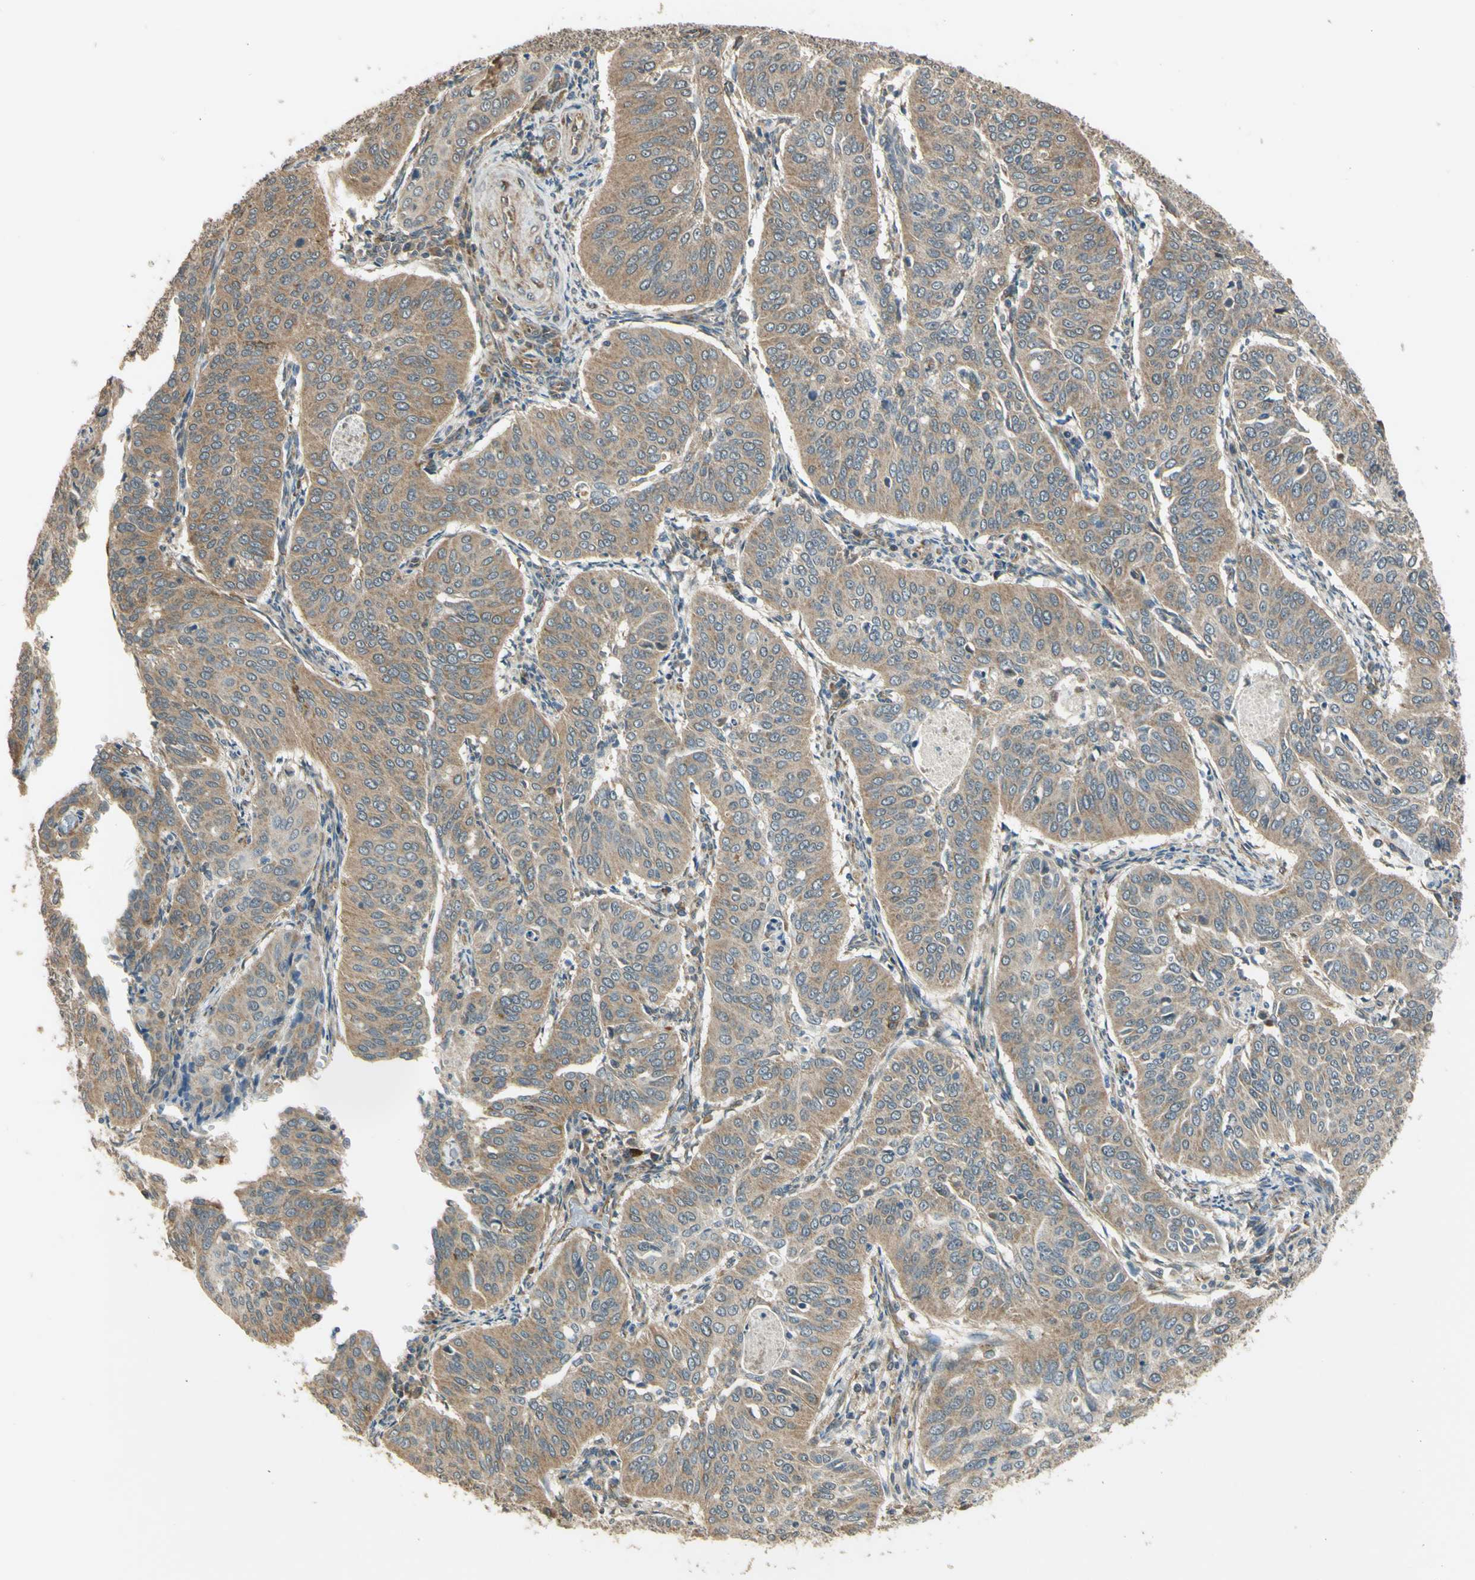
{"staining": {"intensity": "moderate", "quantity": ">75%", "location": "cytoplasmic/membranous"}, "tissue": "cervical cancer", "cell_type": "Tumor cells", "image_type": "cancer", "snomed": [{"axis": "morphology", "description": "Normal tissue, NOS"}, {"axis": "morphology", "description": "Squamous cell carcinoma, NOS"}, {"axis": "topography", "description": "Cervix"}], "caption": "A brown stain labels moderate cytoplasmic/membranous expression of a protein in cervical cancer (squamous cell carcinoma) tumor cells.", "gene": "EFNB2", "patient": {"sex": "female", "age": 39}}